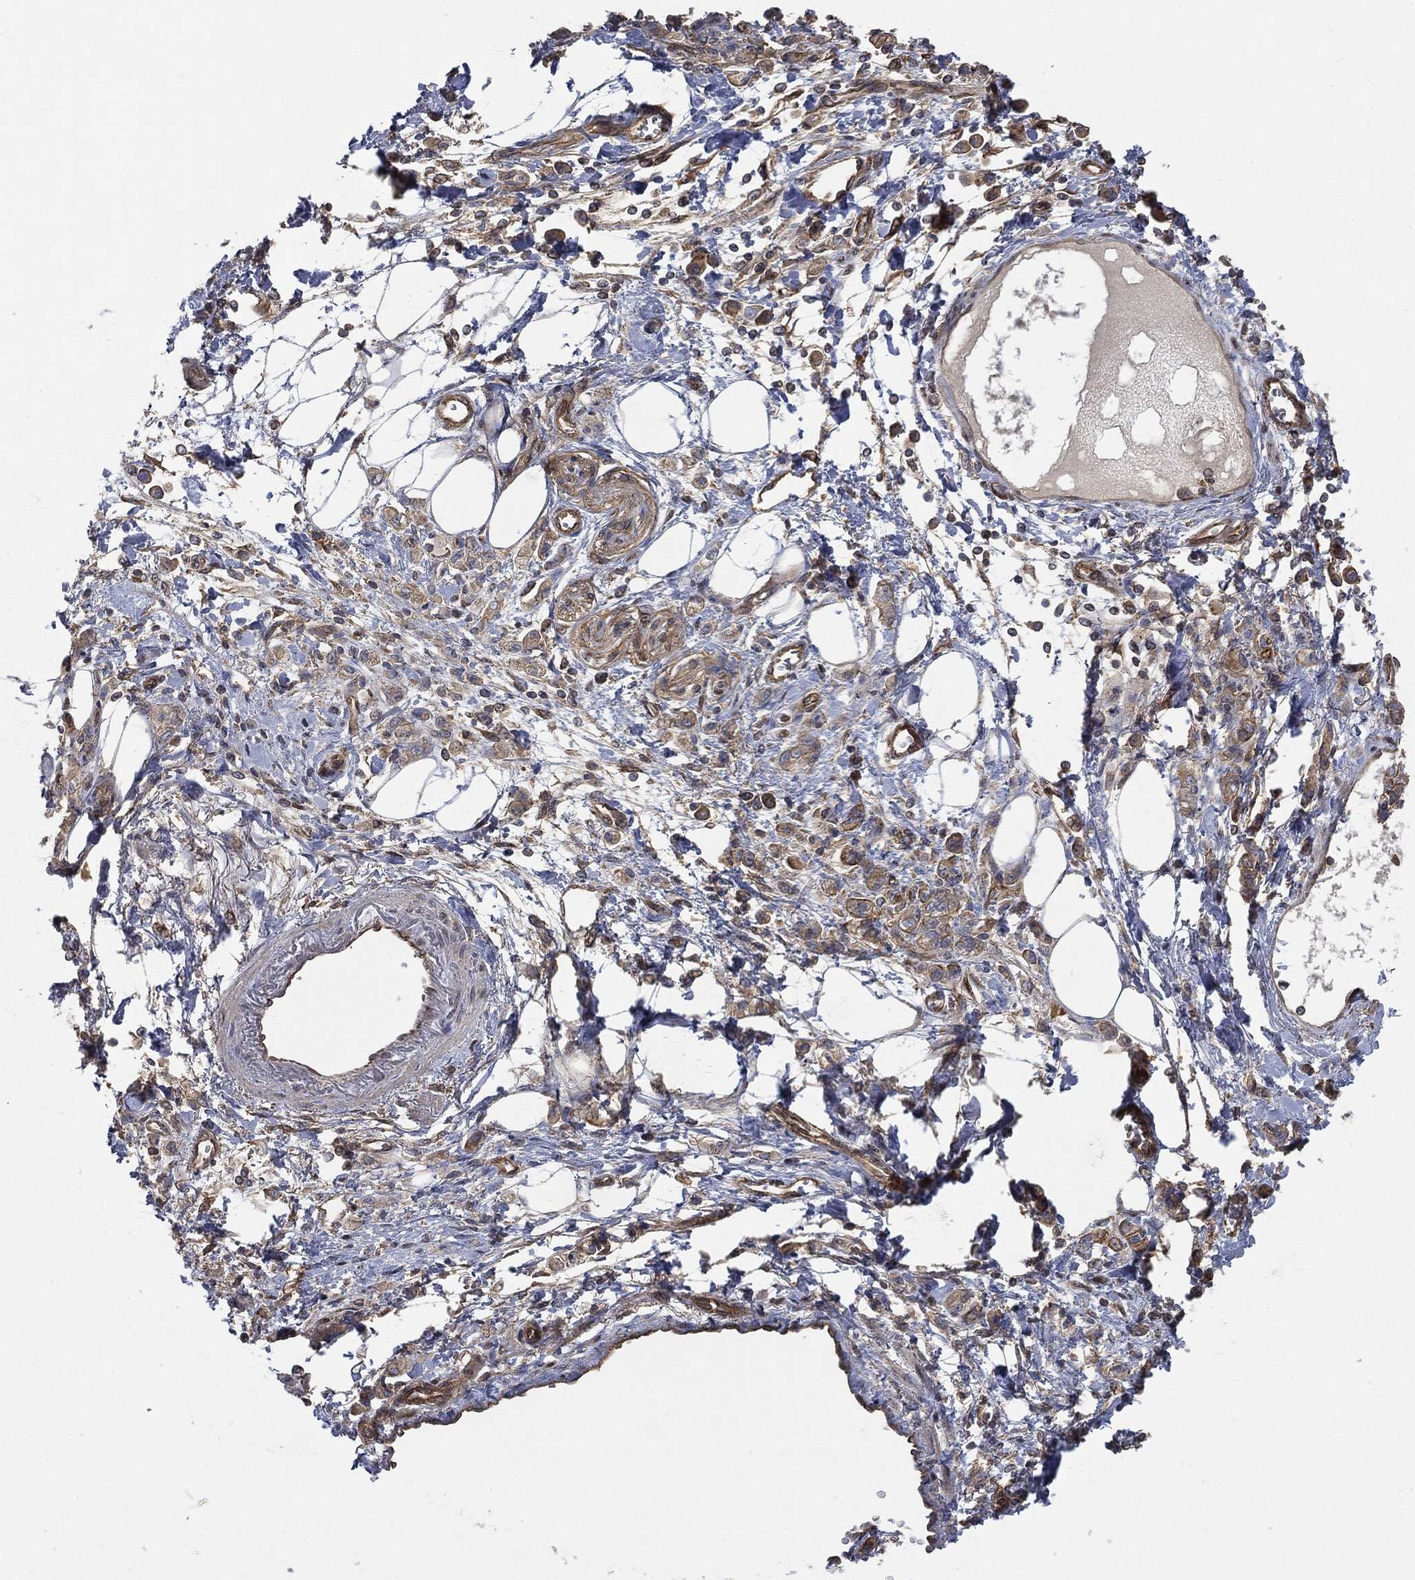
{"staining": {"intensity": "moderate", "quantity": ">75%", "location": "cytoplasmic/membranous"}, "tissue": "stomach cancer", "cell_type": "Tumor cells", "image_type": "cancer", "snomed": [{"axis": "morphology", "description": "Adenocarcinoma, NOS"}, {"axis": "topography", "description": "Stomach"}], "caption": "Protein staining of stomach cancer tissue demonstrates moderate cytoplasmic/membranous positivity in approximately >75% of tumor cells.", "gene": "EPS15L1", "patient": {"sex": "male", "age": 77}}